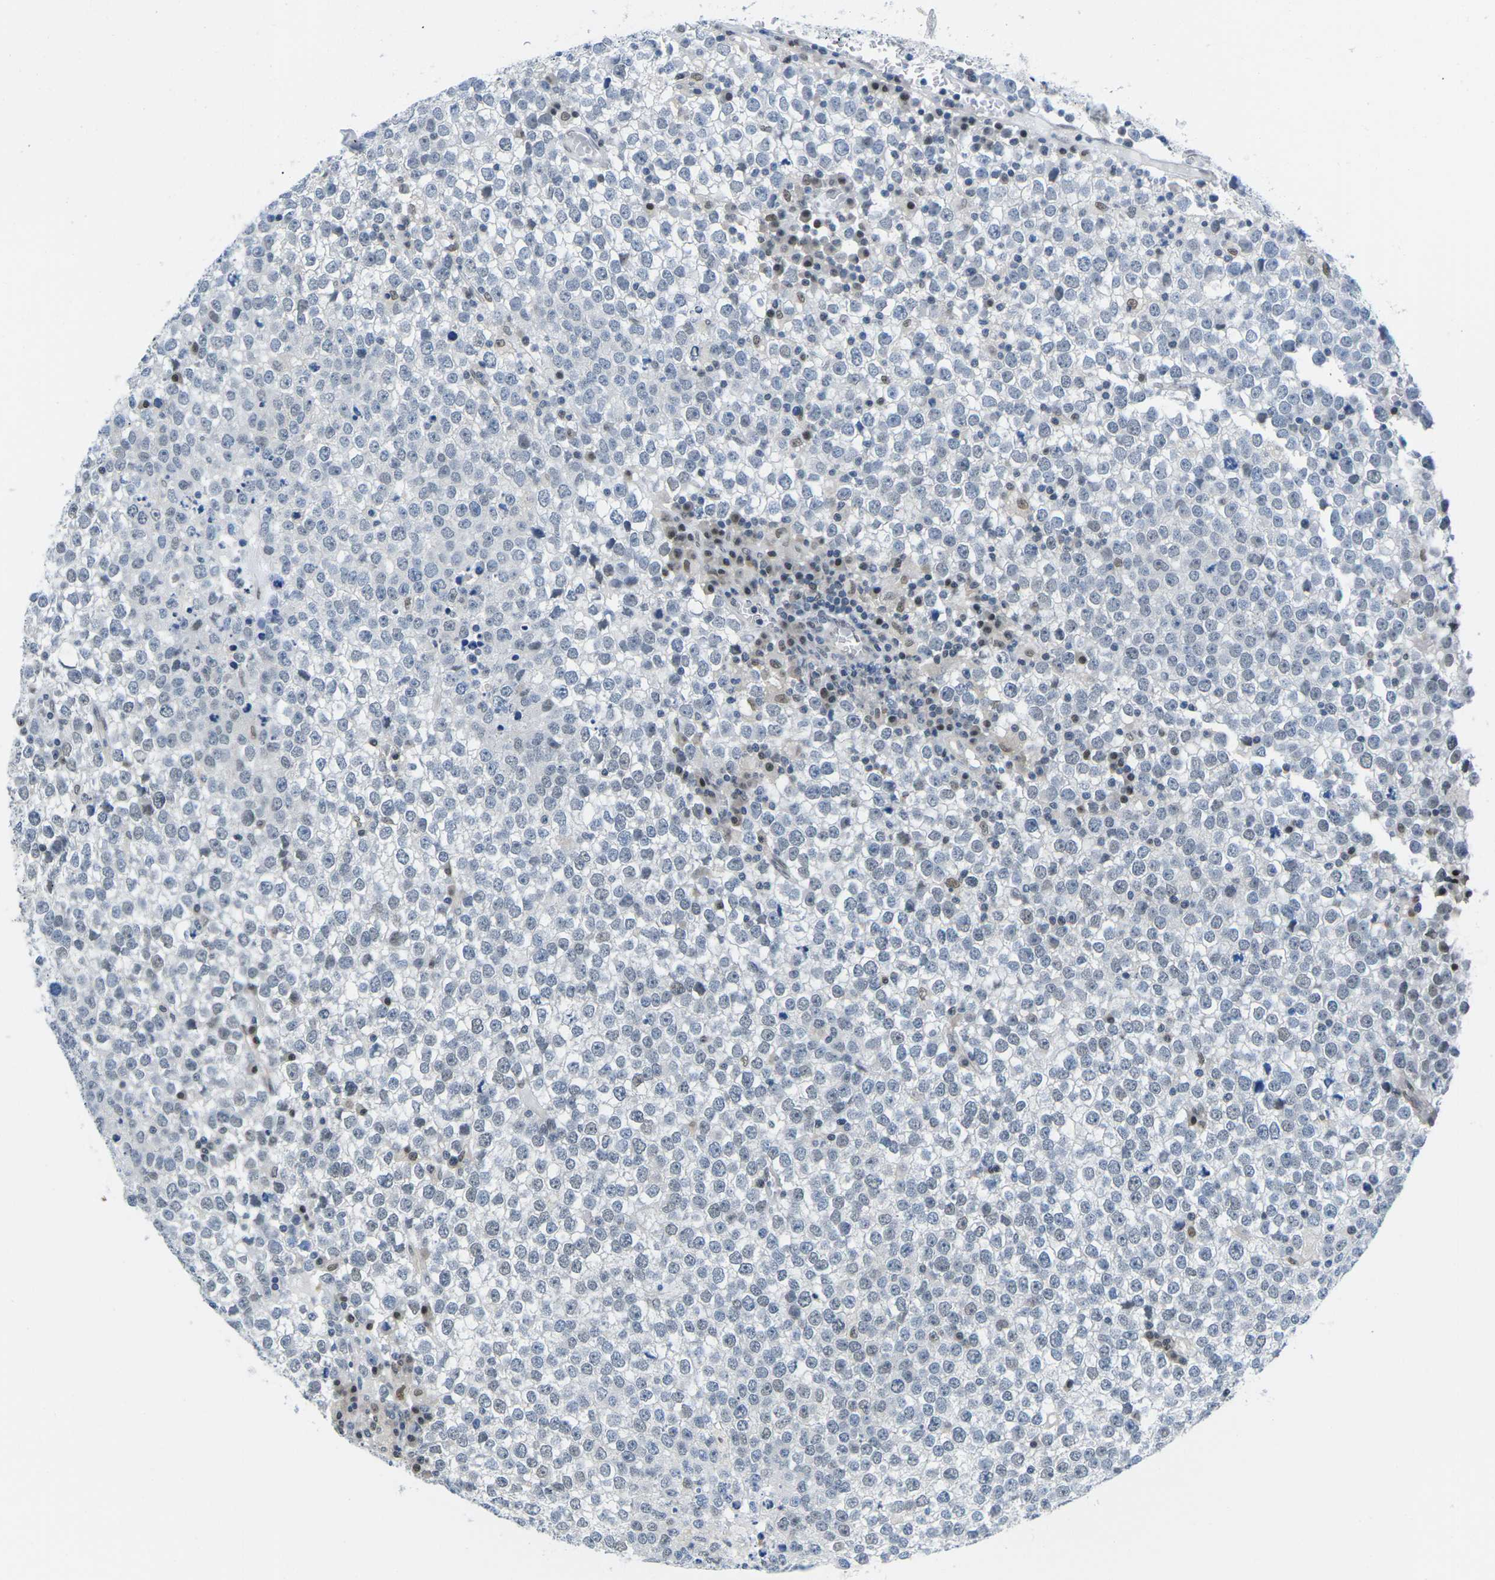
{"staining": {"intensity": "negative", "quantity": "none", "location": "none"}, "tissue": "testis cancer", "cell_type": "Tumor cells", "image_type": "cancer", "snomed": [{"axis": "morphology", "description": "Seminoma, NOS"}, {"axis": "topography", "description": "Testis"}], "caption": "Immunohistochemical staining of human testis cancer displays no significant positivity in tumor cells. (Brightfield microscopy of DAB (3,3'-diaminobenzidine) immunohistochemistry at high magnification).", "gene": "UBA7", "patient": {"sex": "male", "age": 65}}